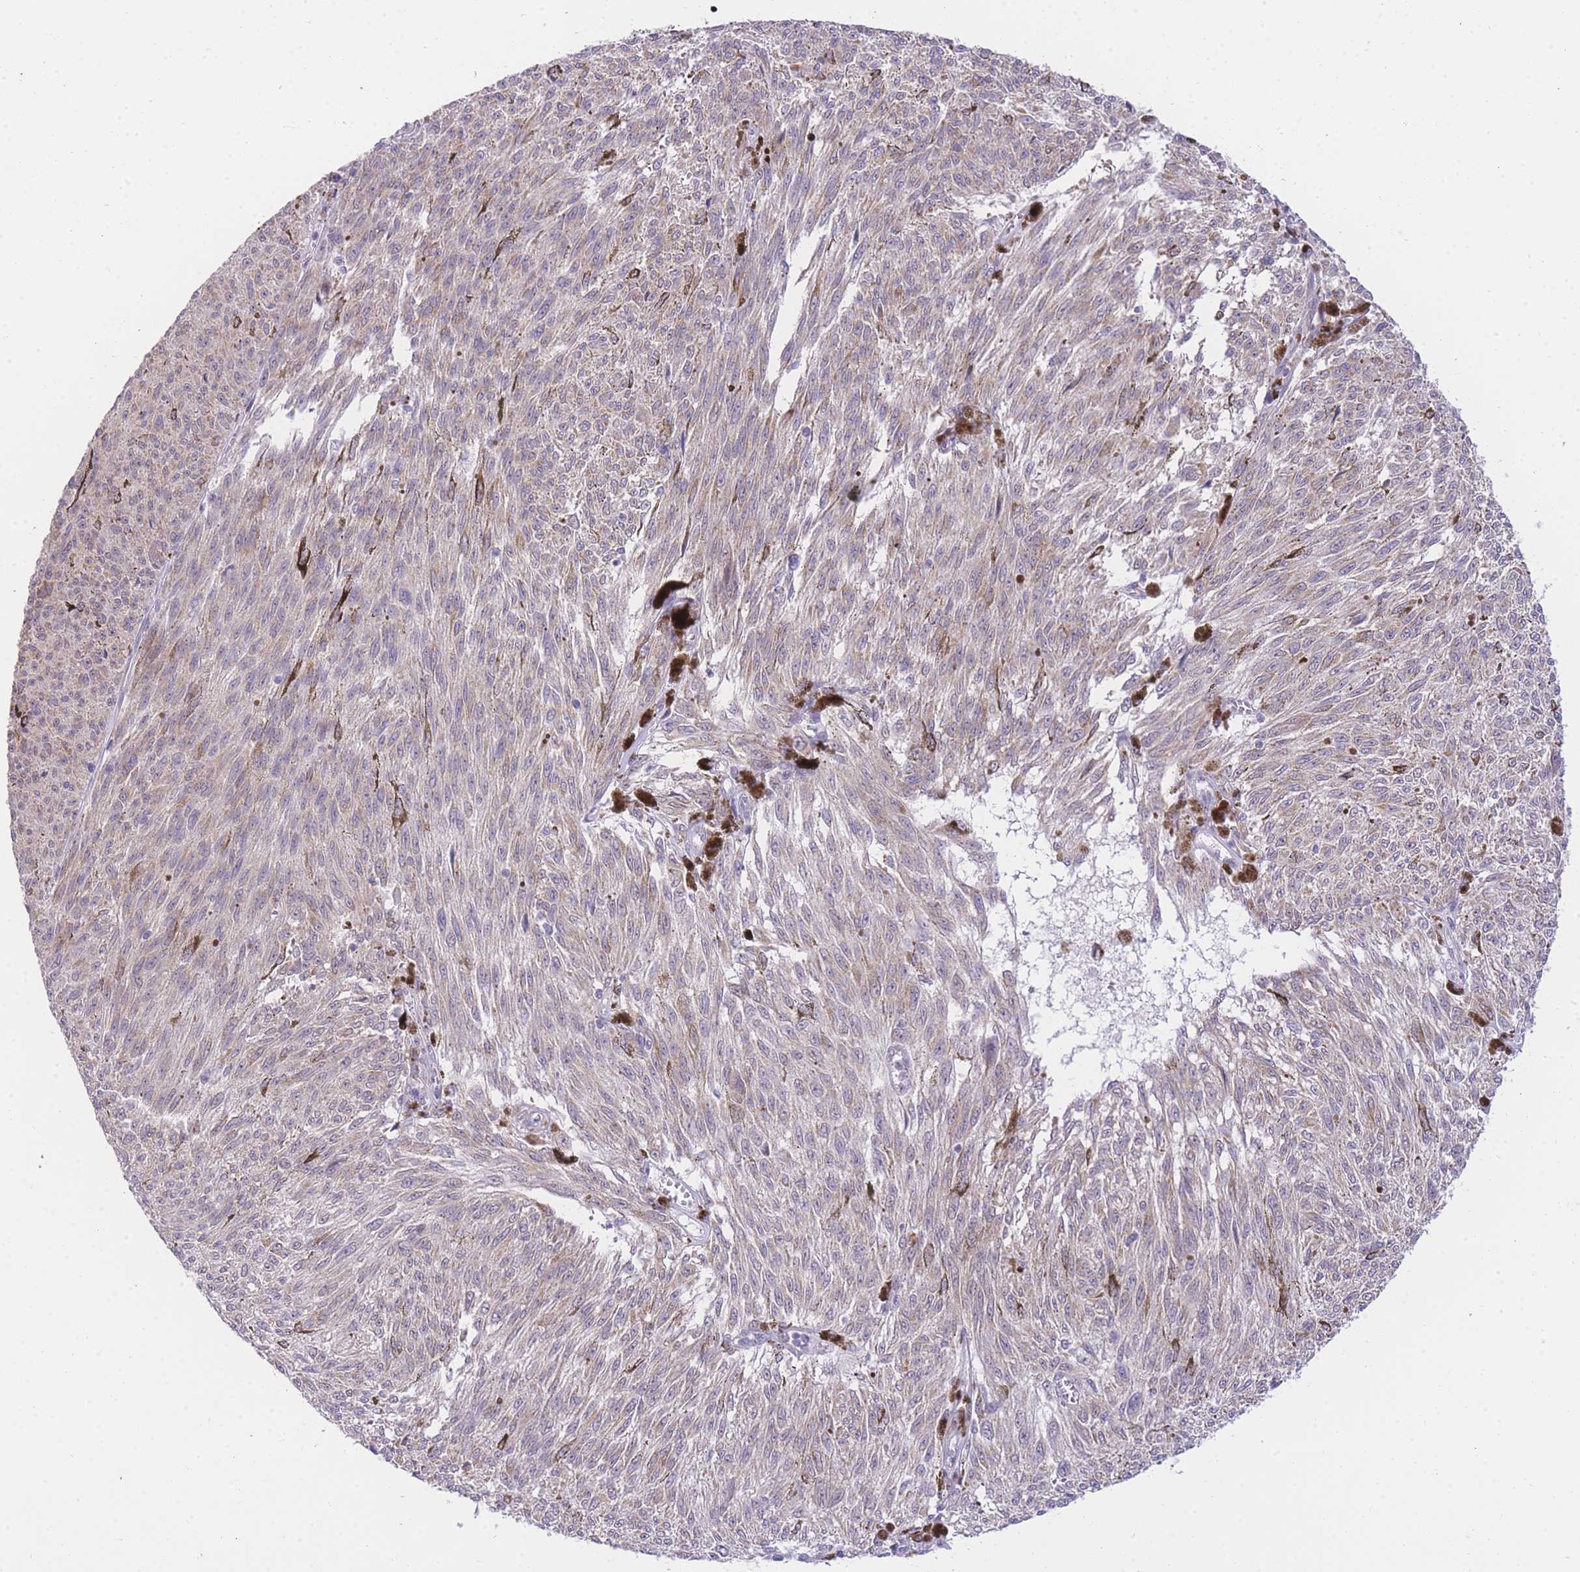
{"staining": {"intensity": "weak", "quantity": "25%-75%", "location": "cytoplasmic/membranous"}, "tissue": "melanoma", "cell_type": "Tumor cells", "image_type": "cancer", "snomed": [{"axis": "morphology", "description": "Malignant melanoma, NOS"}, {"axis": "topography", "description": "Skin"}], "caption": "High-magnification brightfield microscopy of melanoma stained with DAB (3,3'-diaminobenzidine) (brown) and counterstained with hematoxylin (blue). tumor cells exhibit weak cytoplasmic/membranous expression is present in approximately25%-75% of cells.", "gene": "UBXN7", "patient": {"sex": "female", "age": 72}}